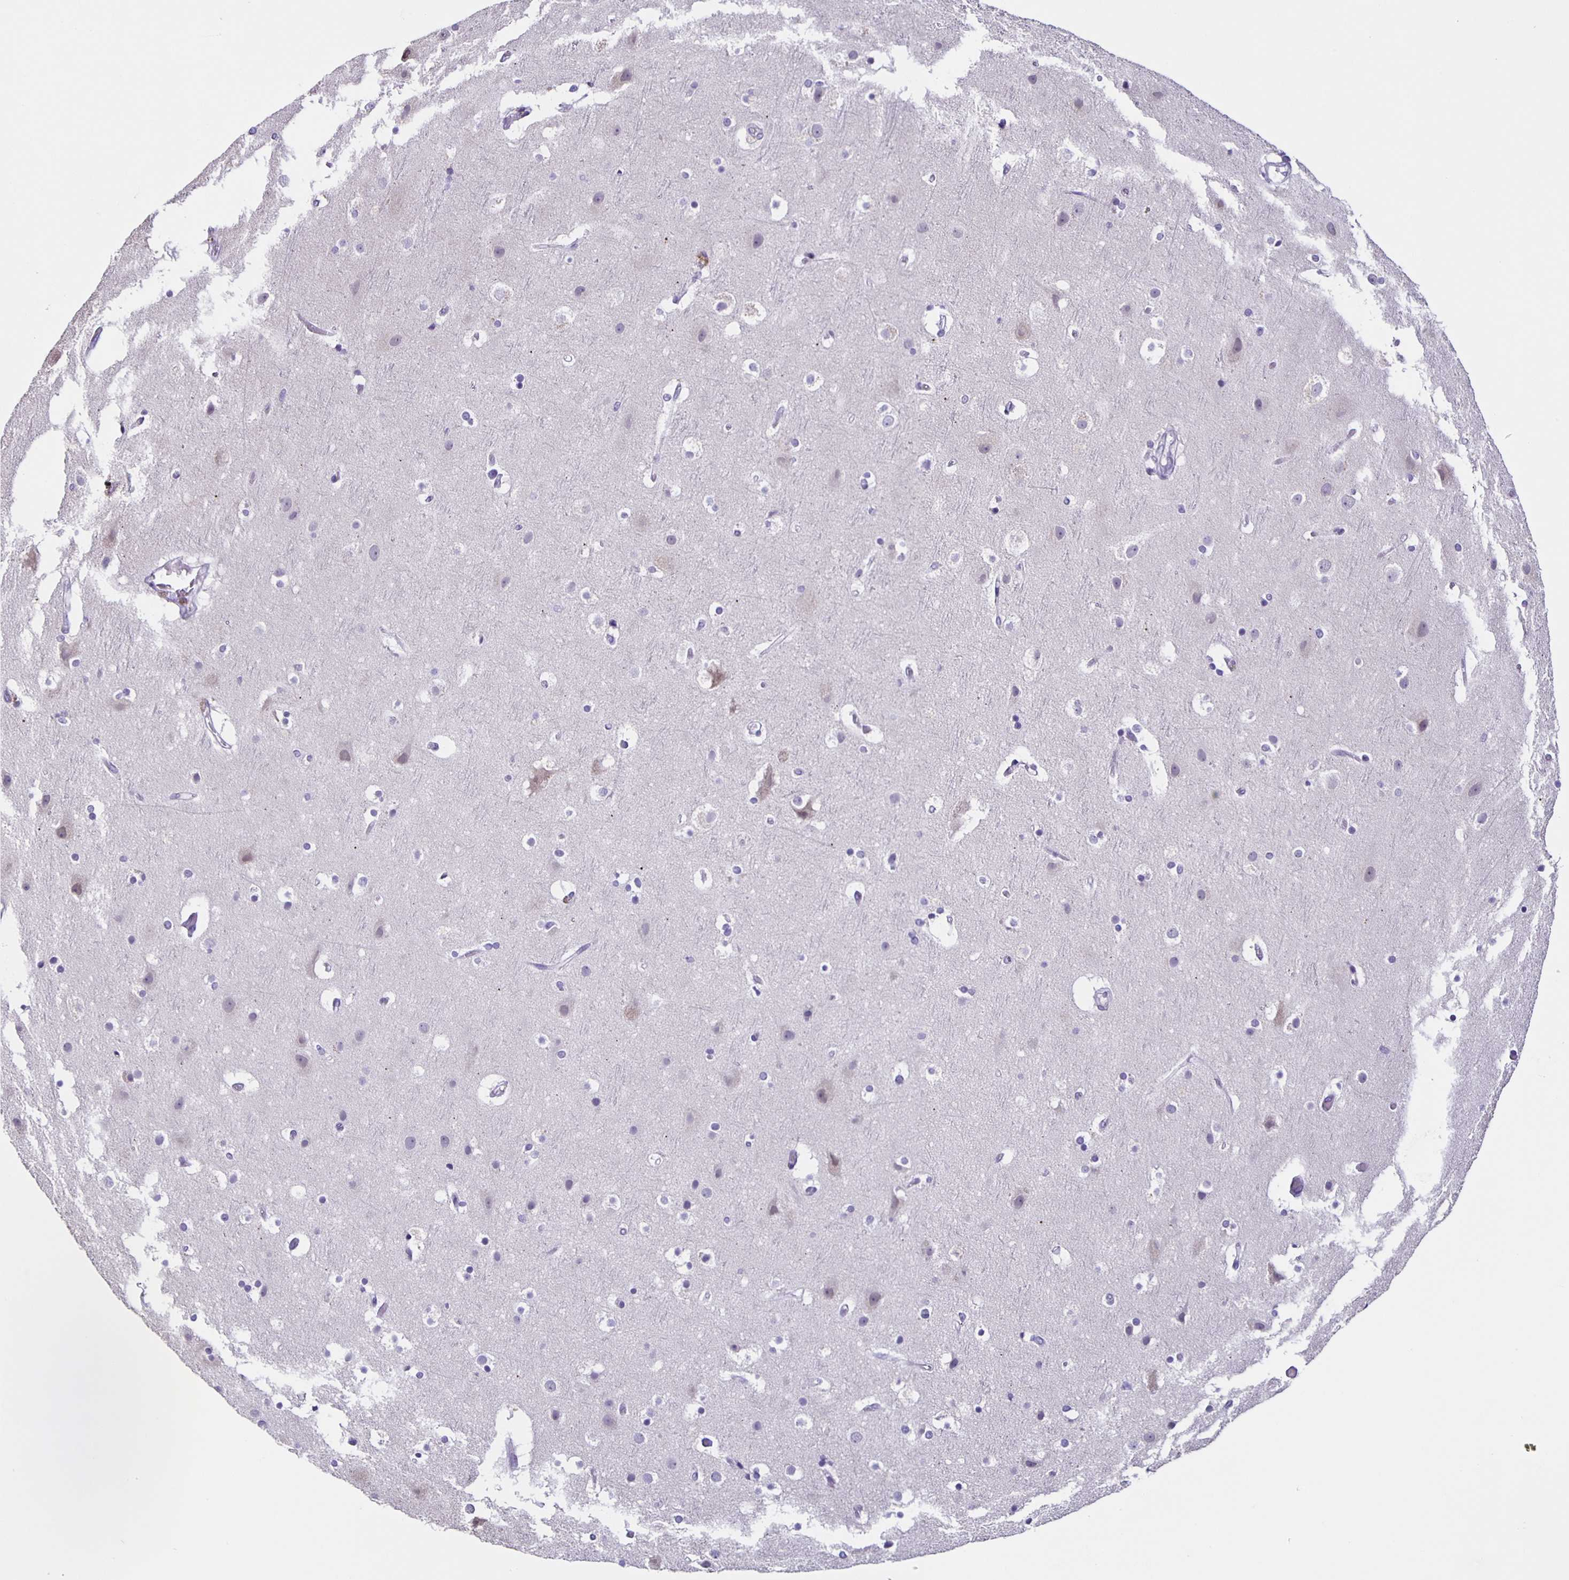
{"staining": {"intensity": "negative", "quantity": "none", "location": "none"}, "tissue": "cerebral cortex", "cell_type": "Endothelial cells", "image_type": "normal", "snomed": [{"axis": "morphology", "description": "Normal tissue, NOS"}, {"axis": "topography", "description": "Cerebral cortex"}], "caption": "Immunohistochemistry histopathology image of normal human cerebral cortex stained for a protein (brown), which displays no expression in endothelial cells. (Stains: DAB (3,3'-diaminobenzidine) immunohistochemistry (IHC) with hematoxylin counter stain, Microscopy: brightfield microscopy at high magnification).", "gene": "SLC12A3", "patient": {"sex": "female", "age": 52}}